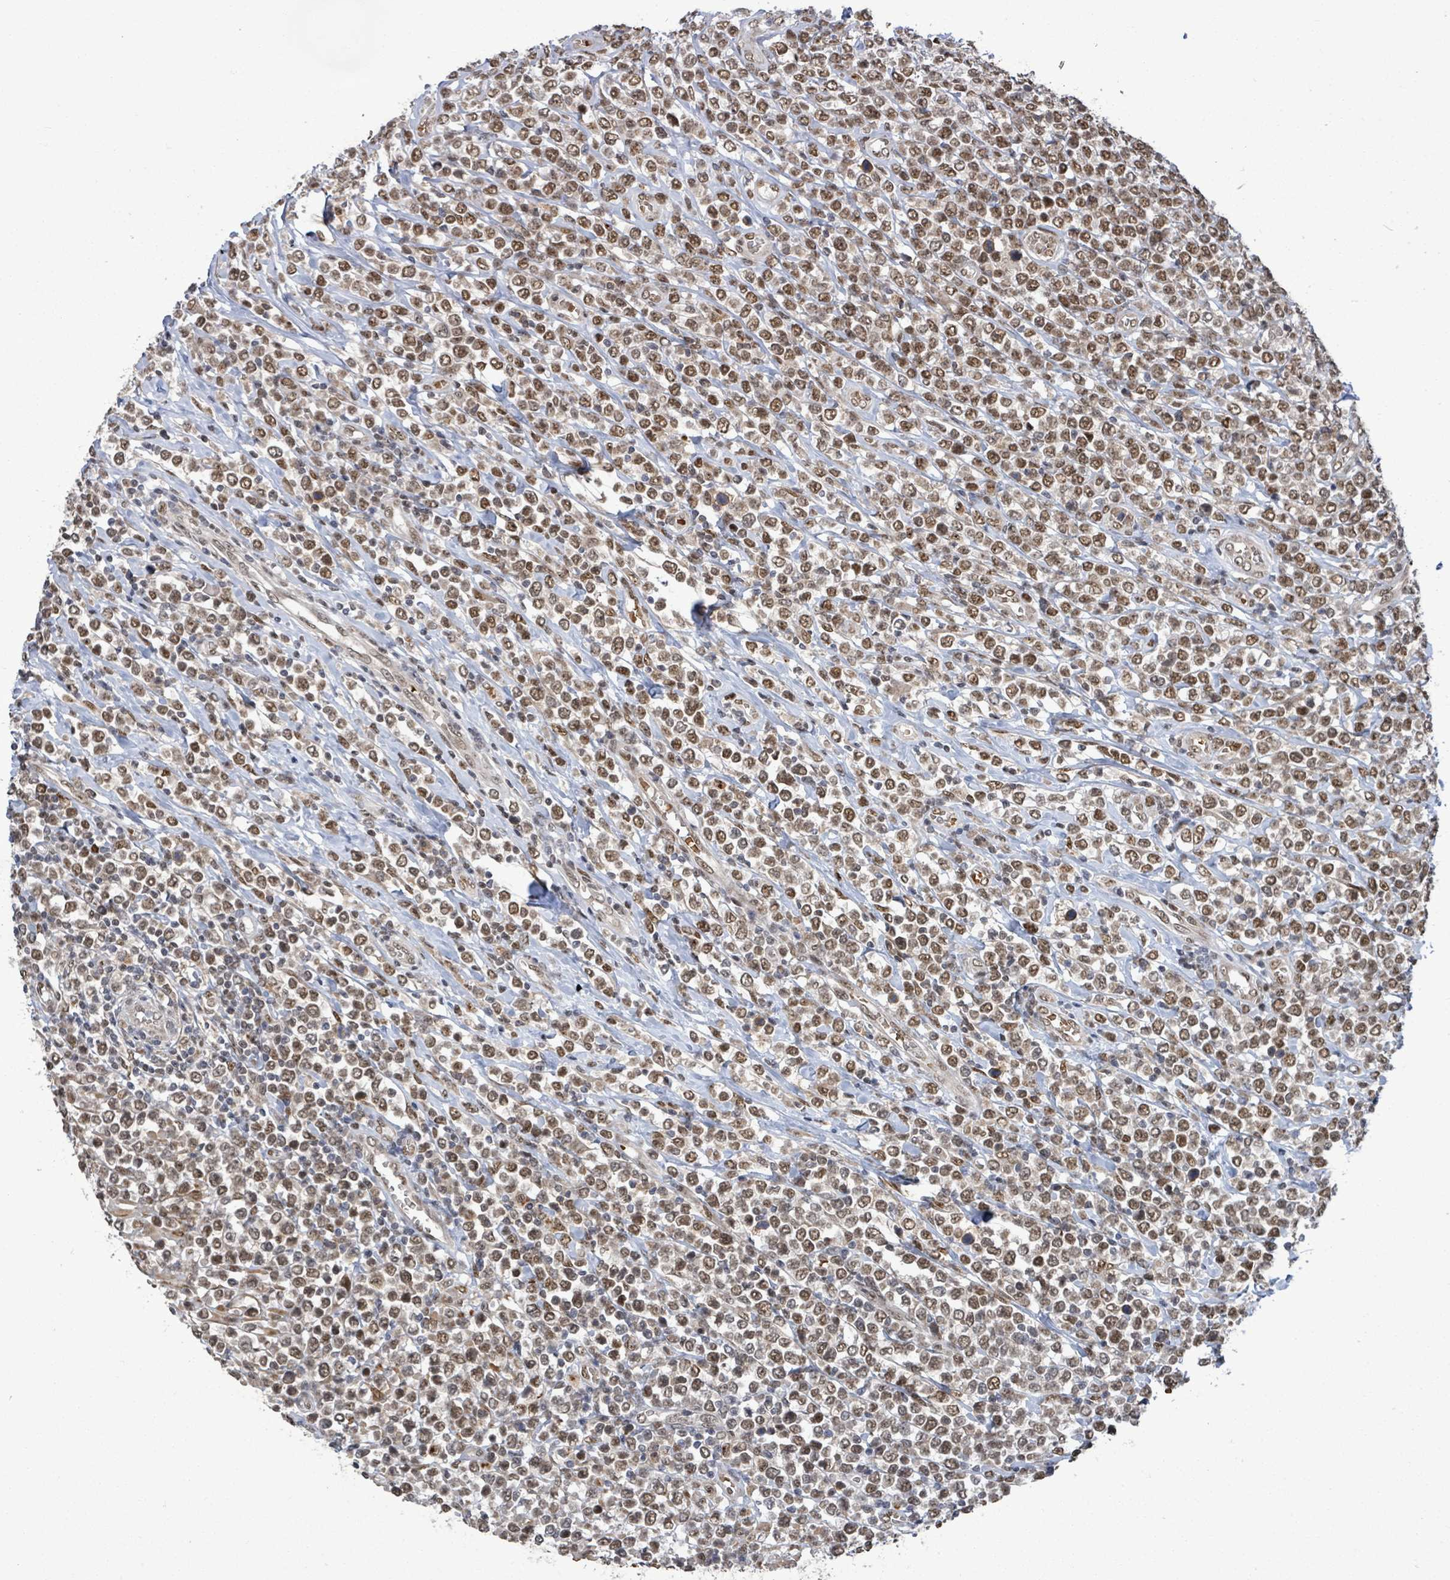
{"staining": {"intensity": "moderate", "quantity": ">75%", "location": "nuclear"}, "tissue": "lymphoma", "cell_type": "Tumor cells", "image_type": "cancer", "snomed": [{"axis": "morphology", "description": "Malignant lymphoma, non-Hodgkin's type, High grade"}, {"axis": "topography", "description": "Soft tissue"}], "caption": "A histopathology image of human high-grade malignant lymphoma, non-Hodgkin's type stained for a protein shows moderate nuclear brown staining in tumor cells.", "gene": "PATZ1", "patient": {"sex": "female", "age": 56}}